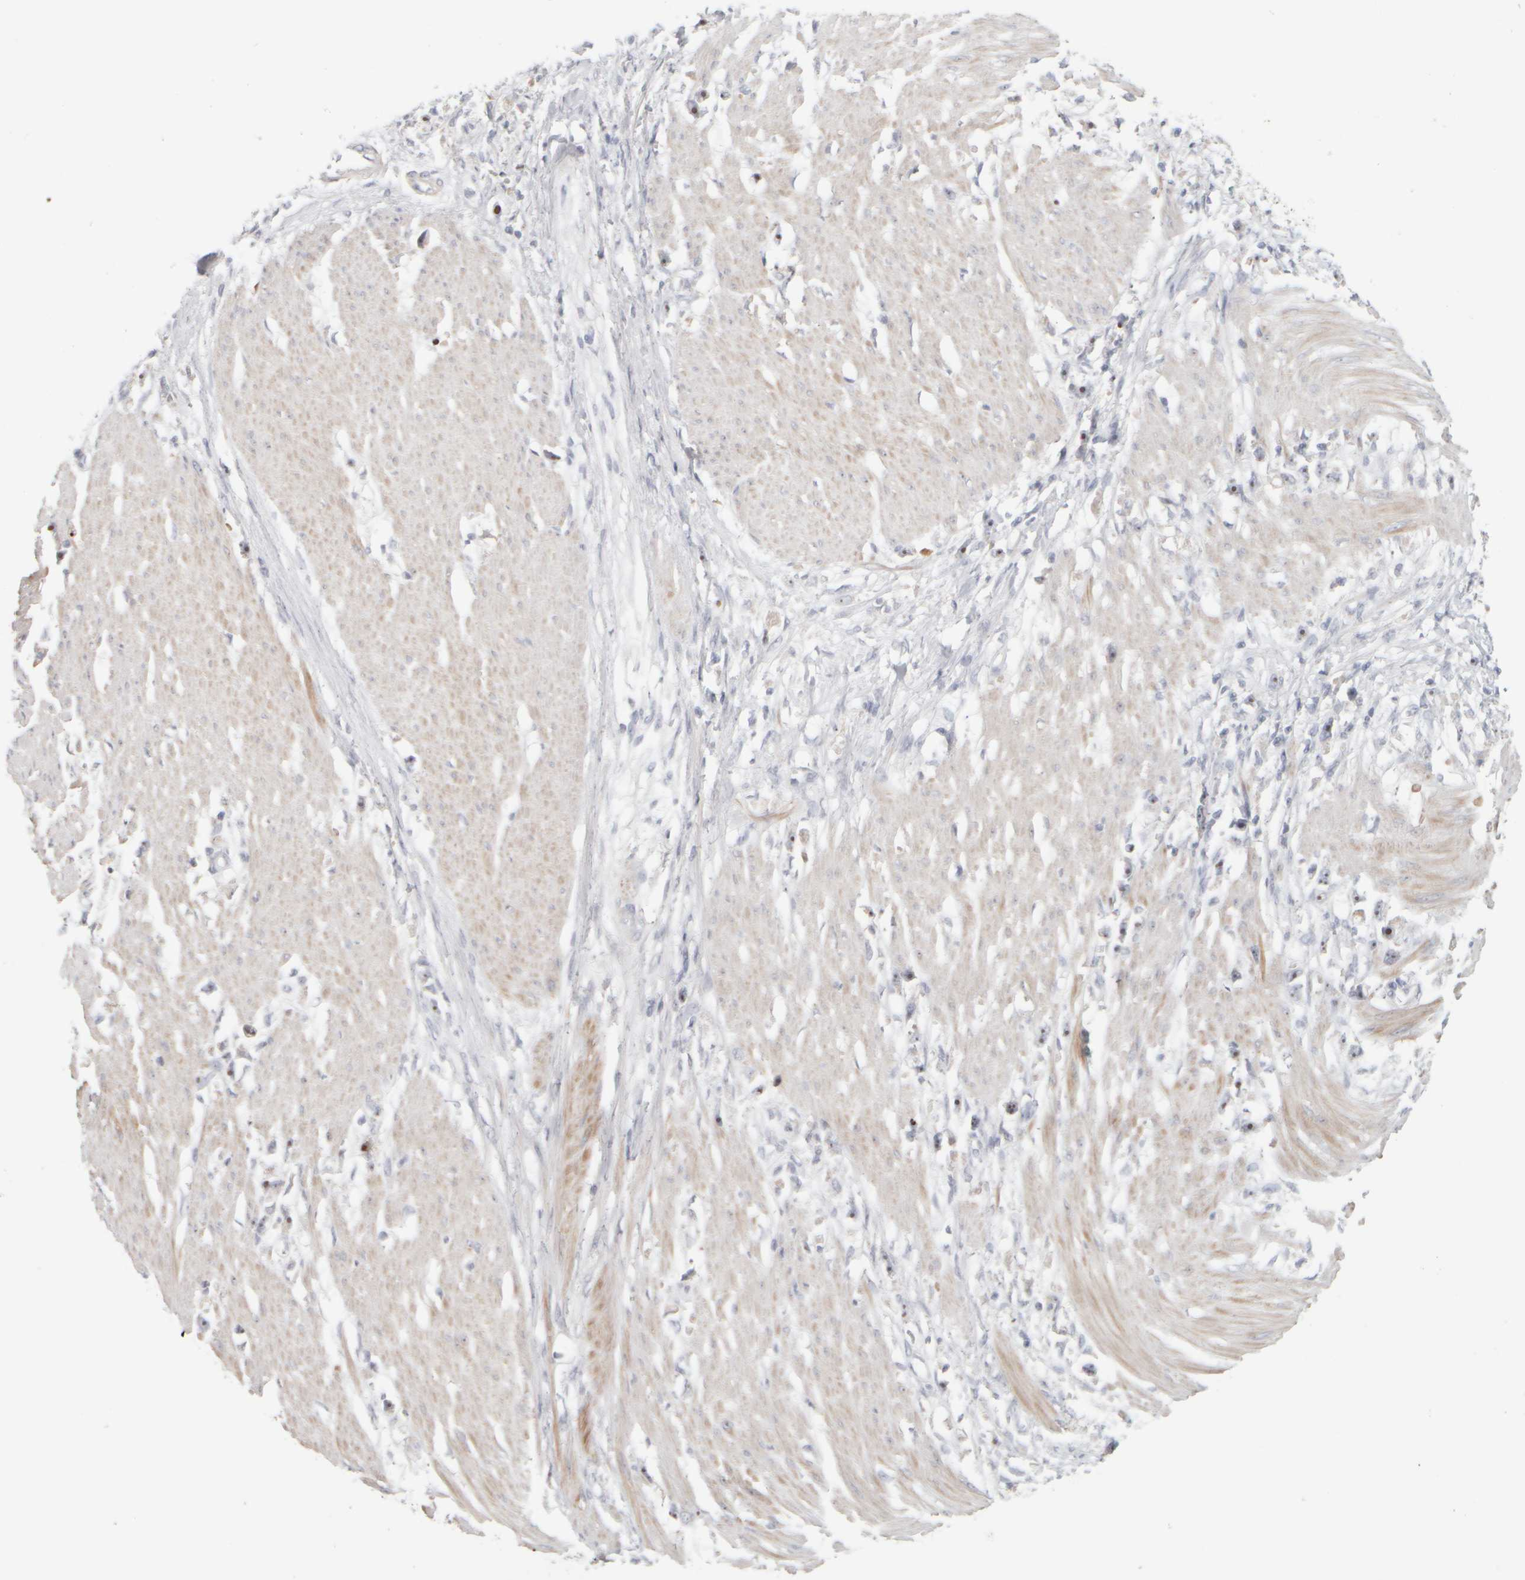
{"staining": {"intensity": "strong", "quantity": ">75%", "location": "nuclear"}, "tissue": "stomach cancer", "cell_type": "Tumor cells", "image_type": "cancer", "snomed": [{"axis": "morphology", "description": "Adenocarcinoma, NOS"}, {"axis": "topography", "description": "Stomach"}], "caption": "Immunohistochemical staining of adenocarcinoma (stomach) reveals high levels of strong nuclear protein staining in approximately >75% of tumor cells.", "gene": "DCXR", "patient": {"sex": "female", "age": 59}}